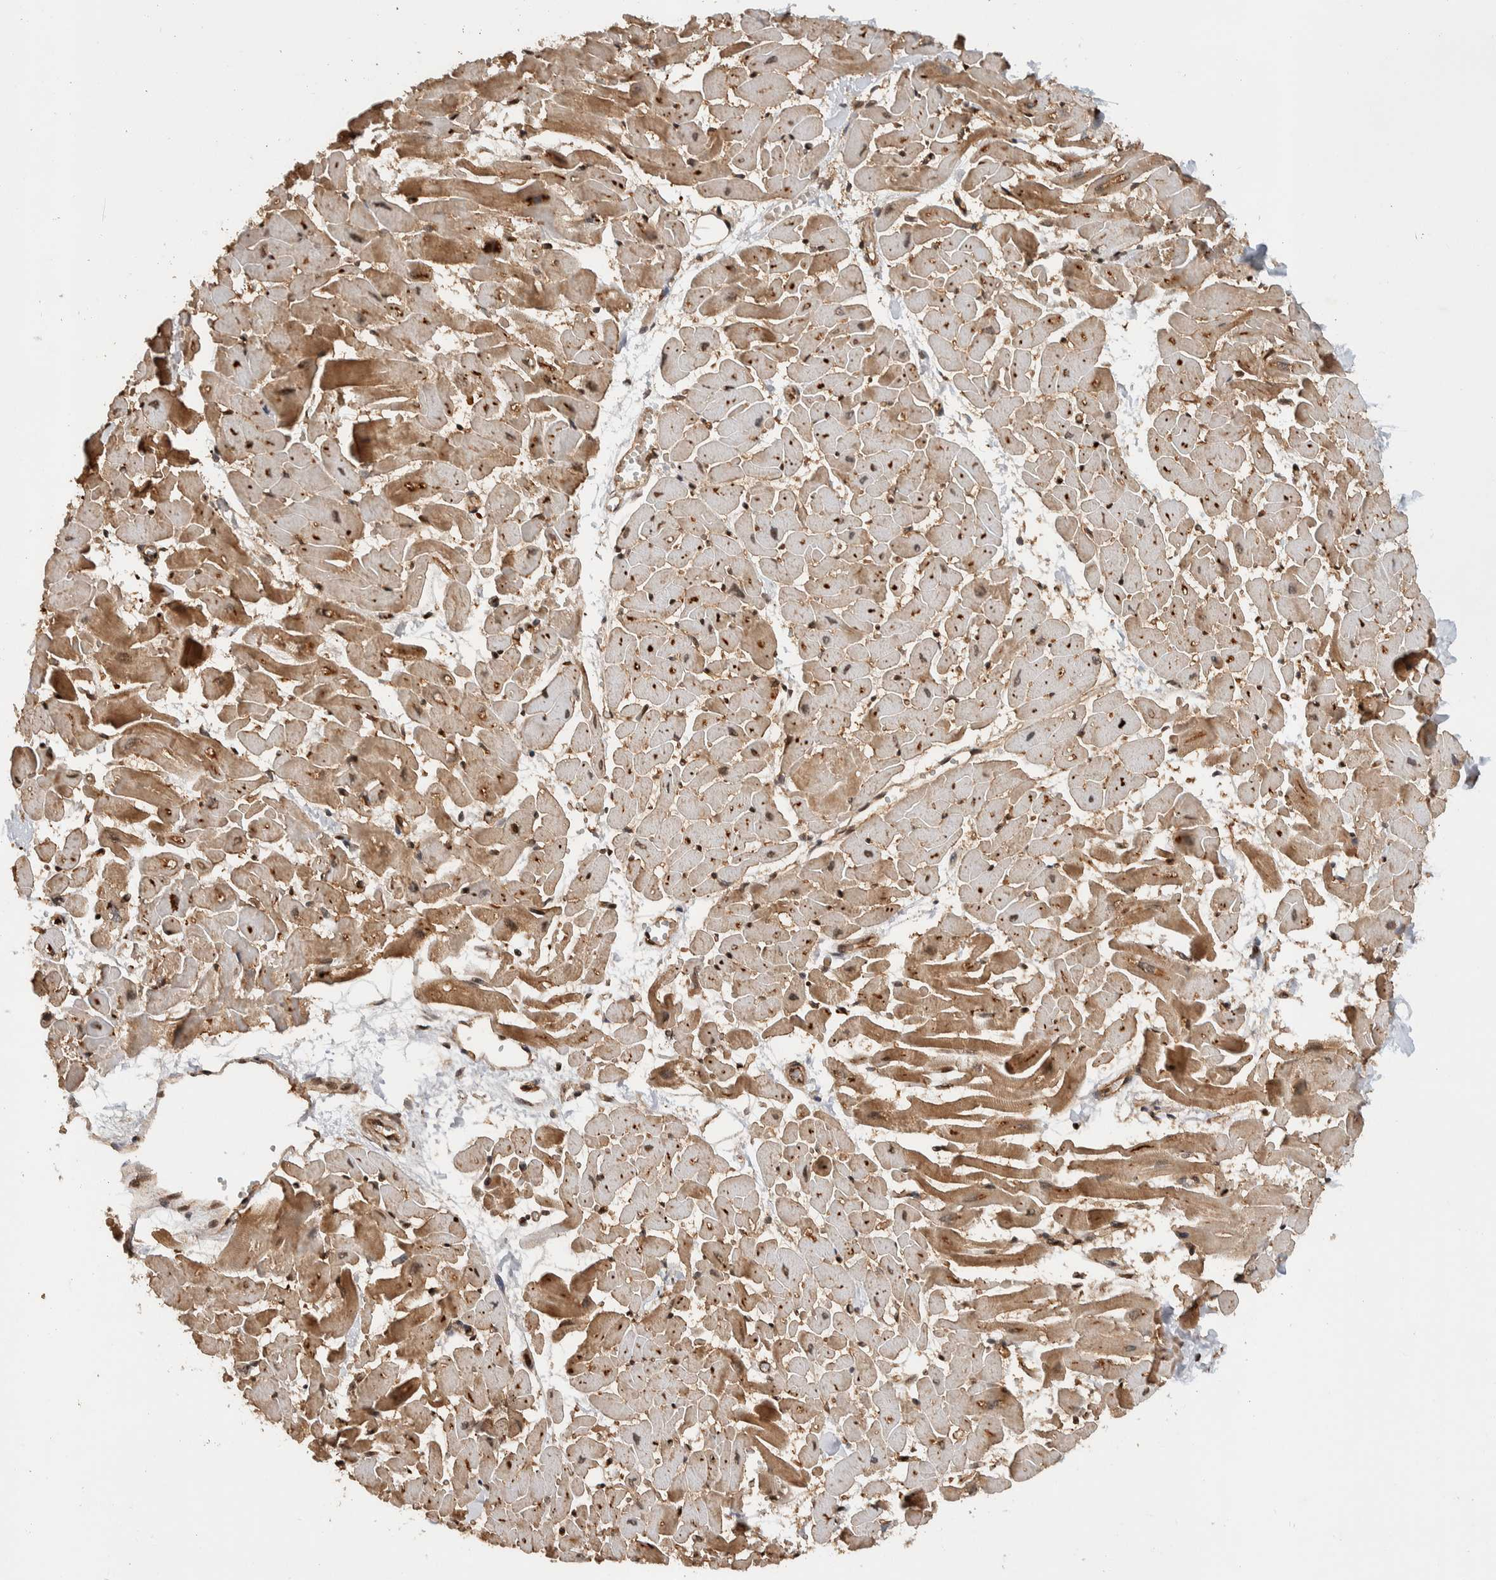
{"staining": {"intensity": "moderate", "quantity": ">75%", "location": "cytoplasmic/membranous,nuclear"}, "tissue": "heart muscle", "cell_type": "Cardiomyocytes", "image_type": "normal", "snomed": [{"axis": "morphology", "description": "Normal tissue, NOS"}, {"axis": "topography", "description": "Heart"}], "caption": "Immunohistochemical staining of normal heart muscle reveals >75% levels of moderate cytoplasmic/membranous,nuclear protein staining in approximately >75% of cardiomyocytes. (Brightfield microscopy of DAB IHC at high magnification).", "gene": "TOR1B", "patient": {"sex": "female", "age": 19}}